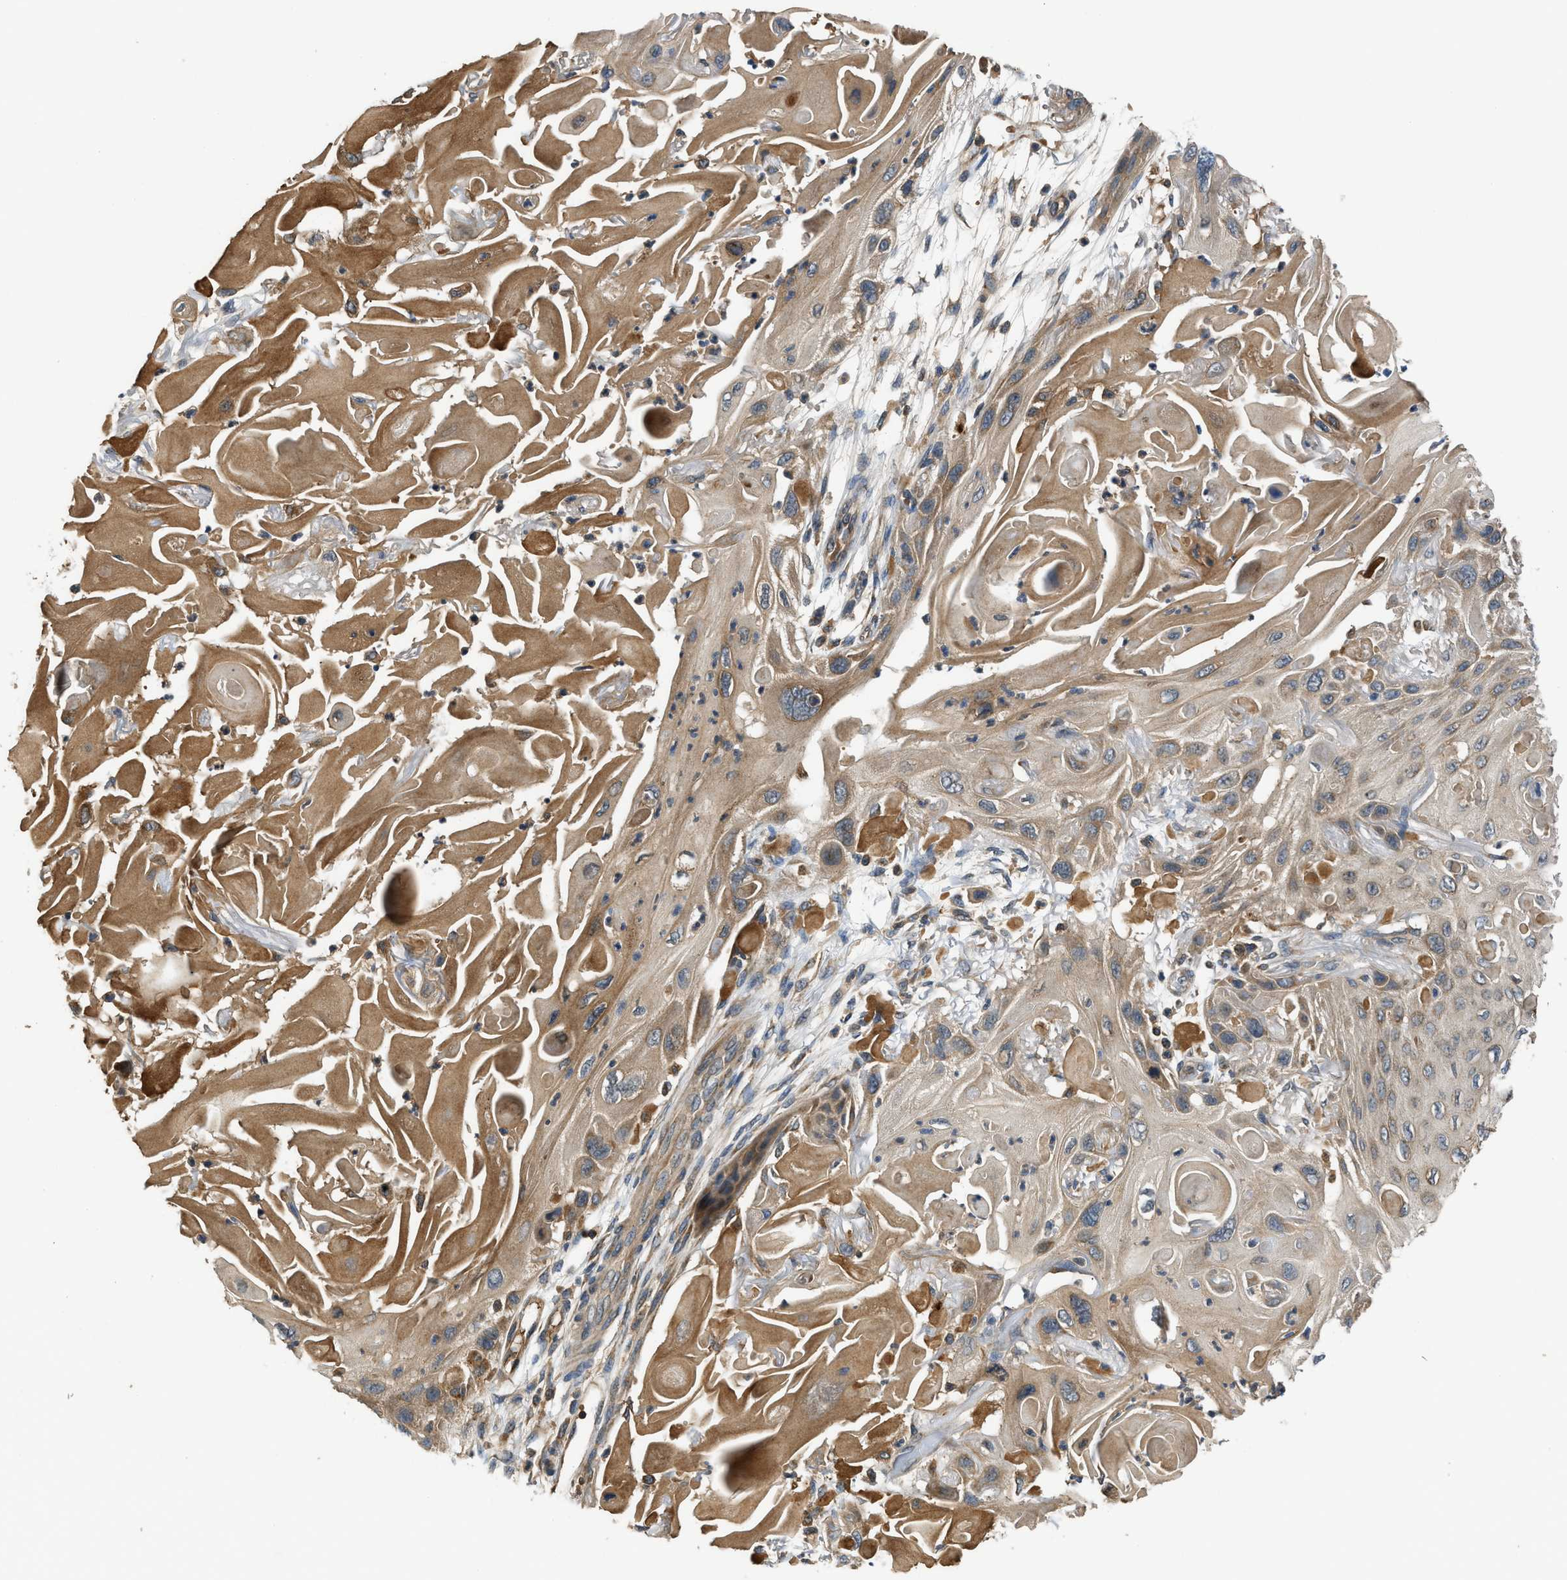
{"staining": {"intensity": "moderate", "quantity": ">75%", "location": "cytoplasmic/membranous"}, "tissue": "skin cancer", "cell_type": "Tumor cells", "image_type": "cancer", "snomed": [{"axis": "morphology", "description": "Squamous cell carcinoma, NOS"}, {"axis": "topography", "description": "Skin"}], "caption": "A histopathology image of human skin cancer stained for a protein shows moderate cytoplasmic/membranous brown staining in tumor cells.", "gene": "PAFAH2", "patient": {"sex": "female", "age": 77}}